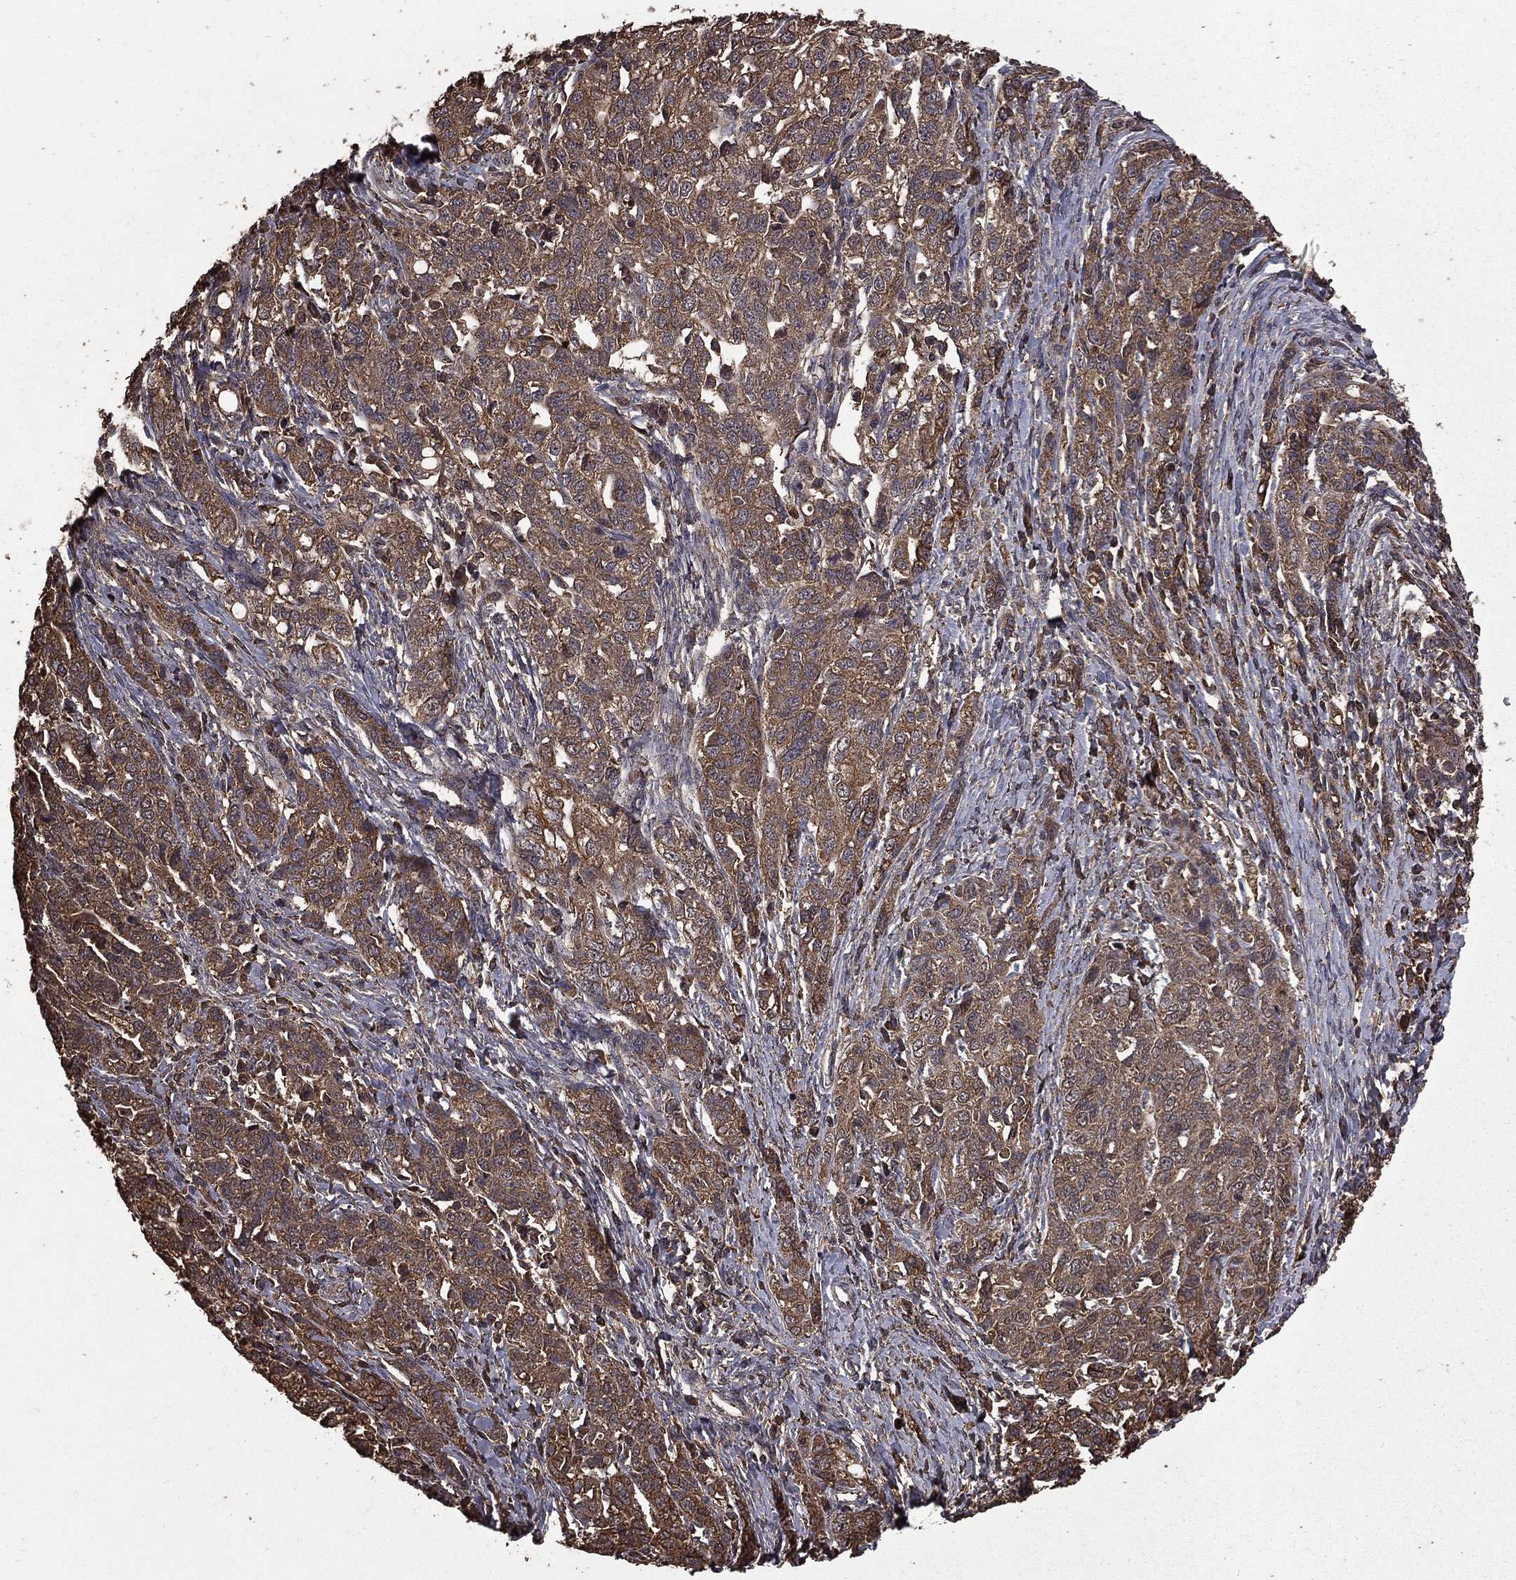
{"staining": {"intensity": "weak", "quantity": ">75%", "location": "cytoplasmic/membranous"}, "tissue": "ovarian cancer", "cell_type": "Tumor cells", "image_type": "cancer", "snomed": [{"axis": "morphology", "description": "Cystadenocarcinoma, serous, NOS"}, {"axis": "topography", "description": "Ovary"}], "caption": "Immunohistochemistry (IHC) histopathology image of neoplastic tissue: ovarian cancer stained using immunohistochemistry (IHC) shows low levels of weak protein expression localized specifically in the cytoplasmic/membranous of tumor cells, appearing as a cytoplasmic/membranous brown color.", "gene": "BIRC6", "patient": {"sex": "female", "age": 71}}